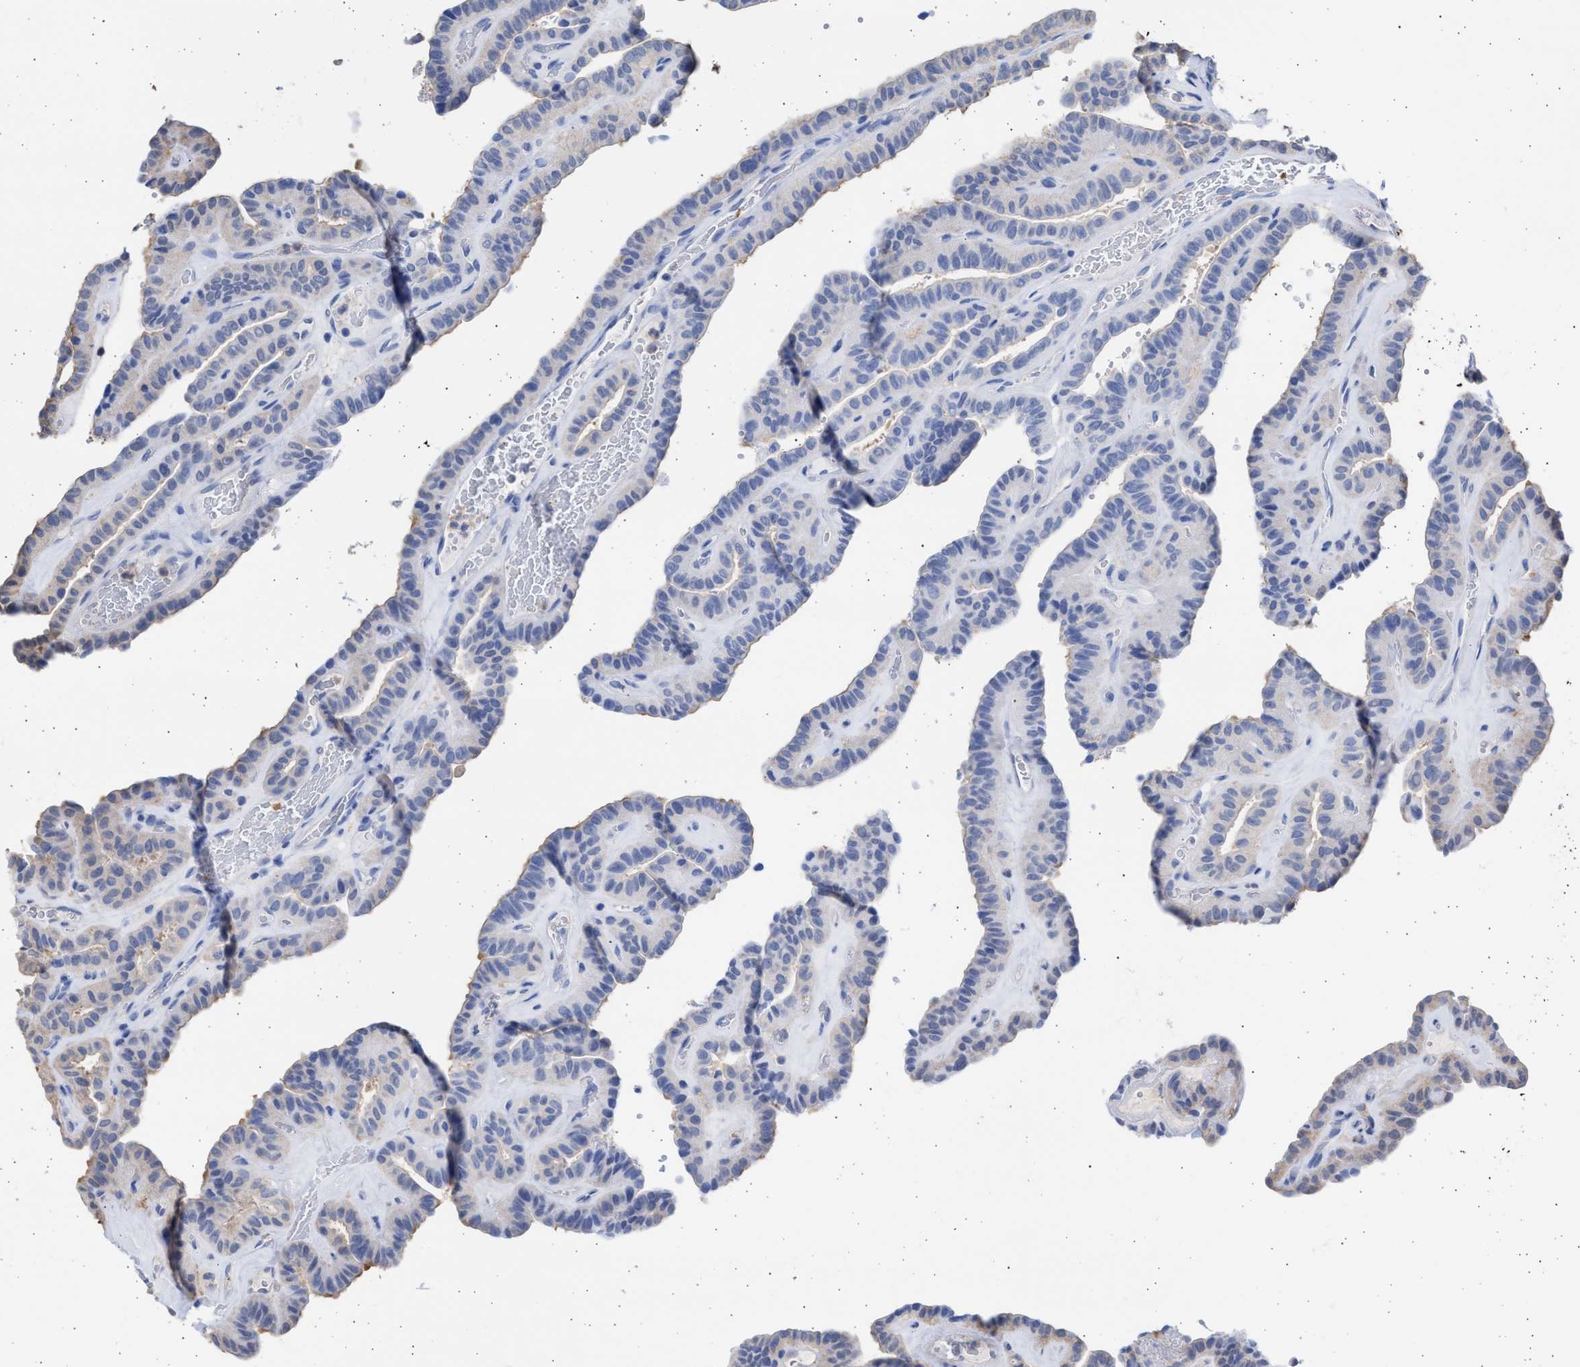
{"staining": {"intensity": "negative", "quantity": "none", "location": "none"}, "tissue": "thyroid cancer", "cell_type": "Tumor cells", "image_type": "cancer", "snomed": [{"axis": "morphology", "description": "Papillary adenocarcinoma, NOS"}, {"axis": "topography", "description": "Thyroid gland"}], "caption": "Immunohistochemistry (IHC) micrograph of neoplastic tissue: human thyroid papillary adenocarcinoma stained with DAB (3,3'-diaminobenzidine) demonstrates no significant protein staining in tumor cells.", "gene": "ALDOC", "patient": {"sex": "male", "age": 77}}